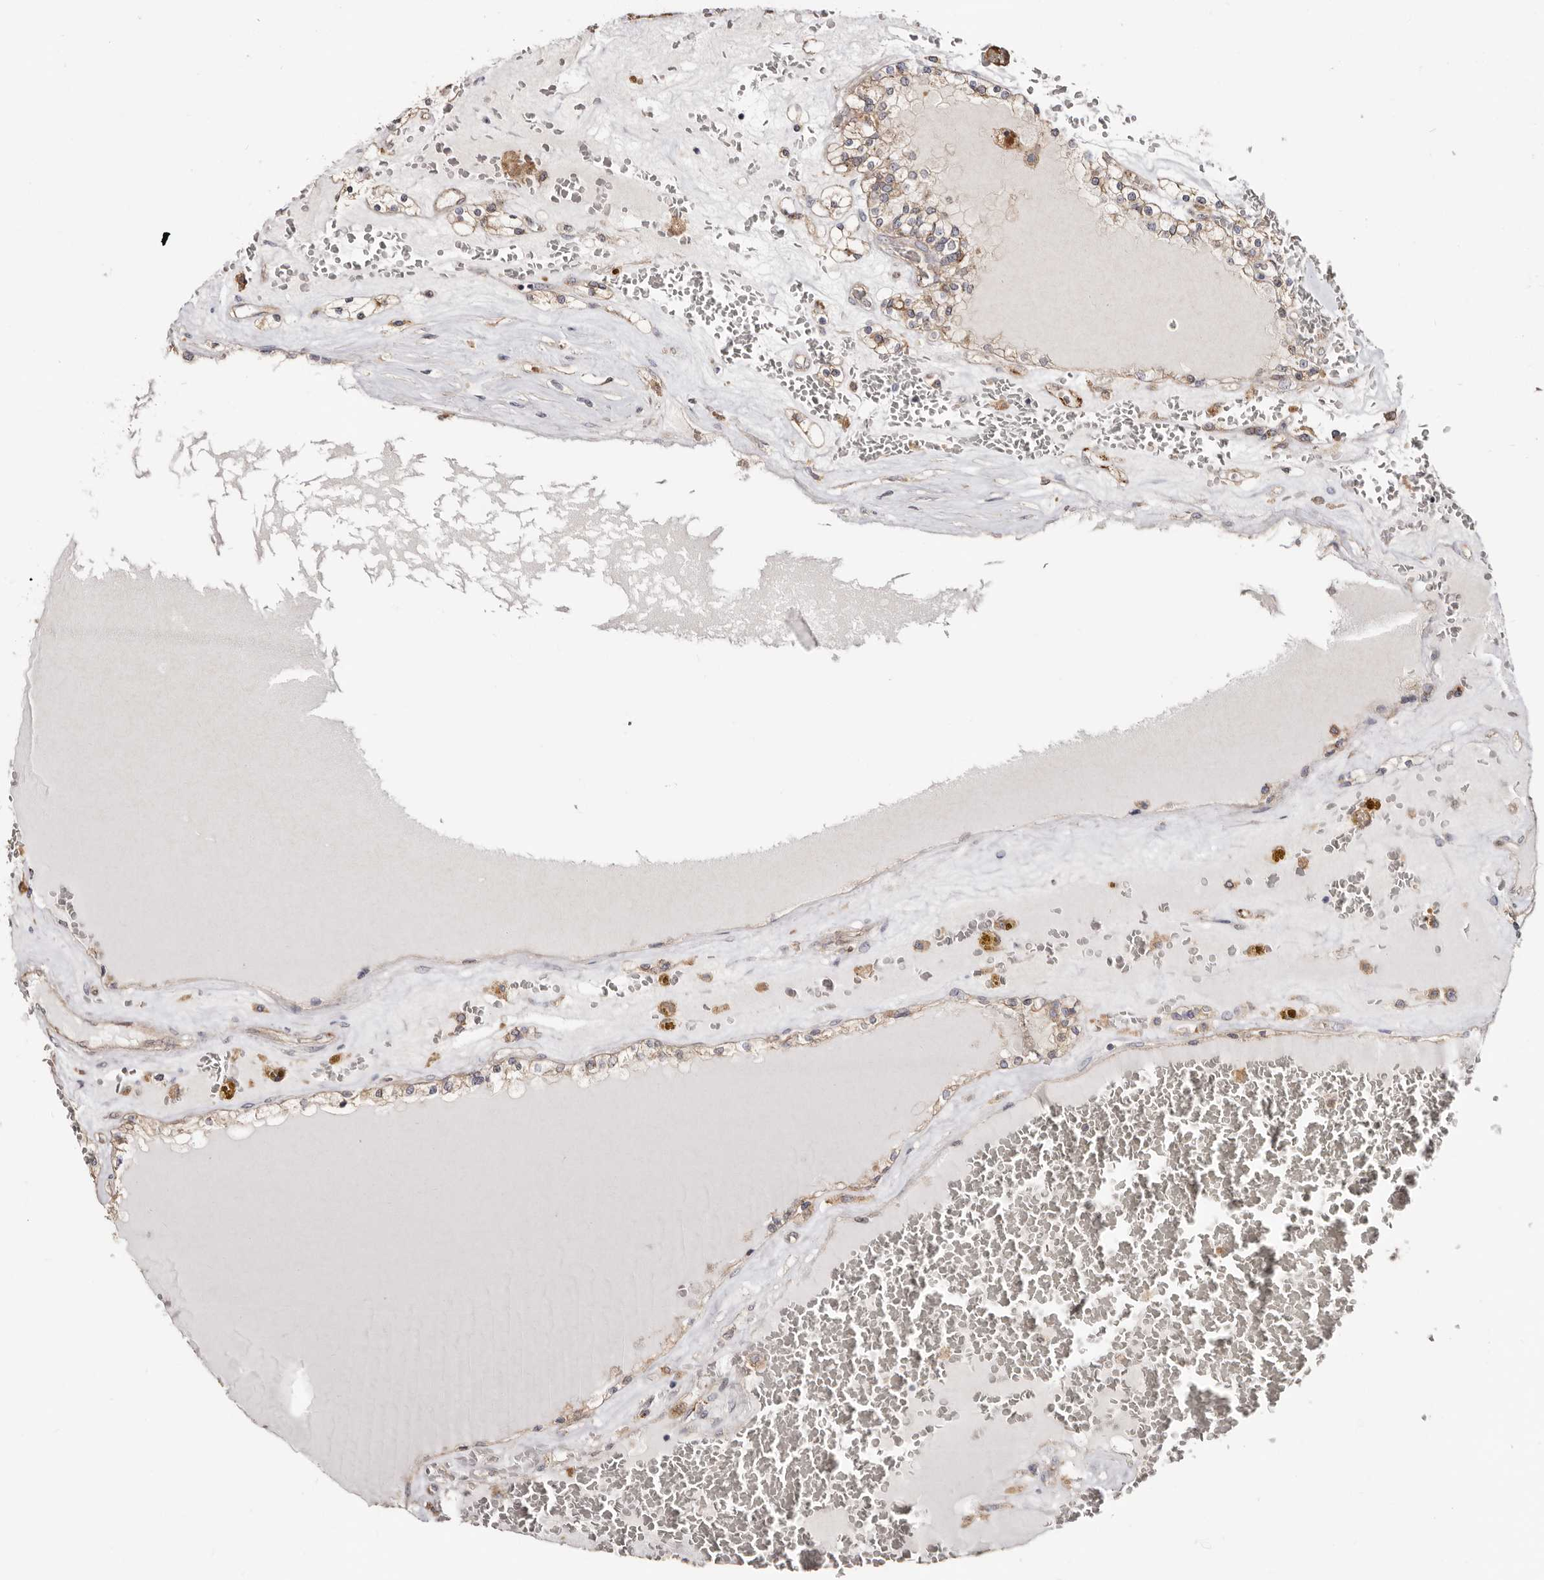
{"staining": {"intensity": "weak", "quantity": ">75%", "location": "cytoplasmic/membranous"}, "tissue": "renal cancer", "cell_type": "Tumor cells", "image_type": "cancer", "snomed": [{"axis": "morphology", "description": "Adenocarcinoma, NOS"}, {"axis": "topography", "description": "Kidney"}], "caption": "IHC (DAB) staining of human adenocarcinoma (renal) displays weak cytoplasmic/membranous protein expression in about >75% of tumor cells.", "gene": "LRRC25", "patient": {"sex": "female", "age": 56}}